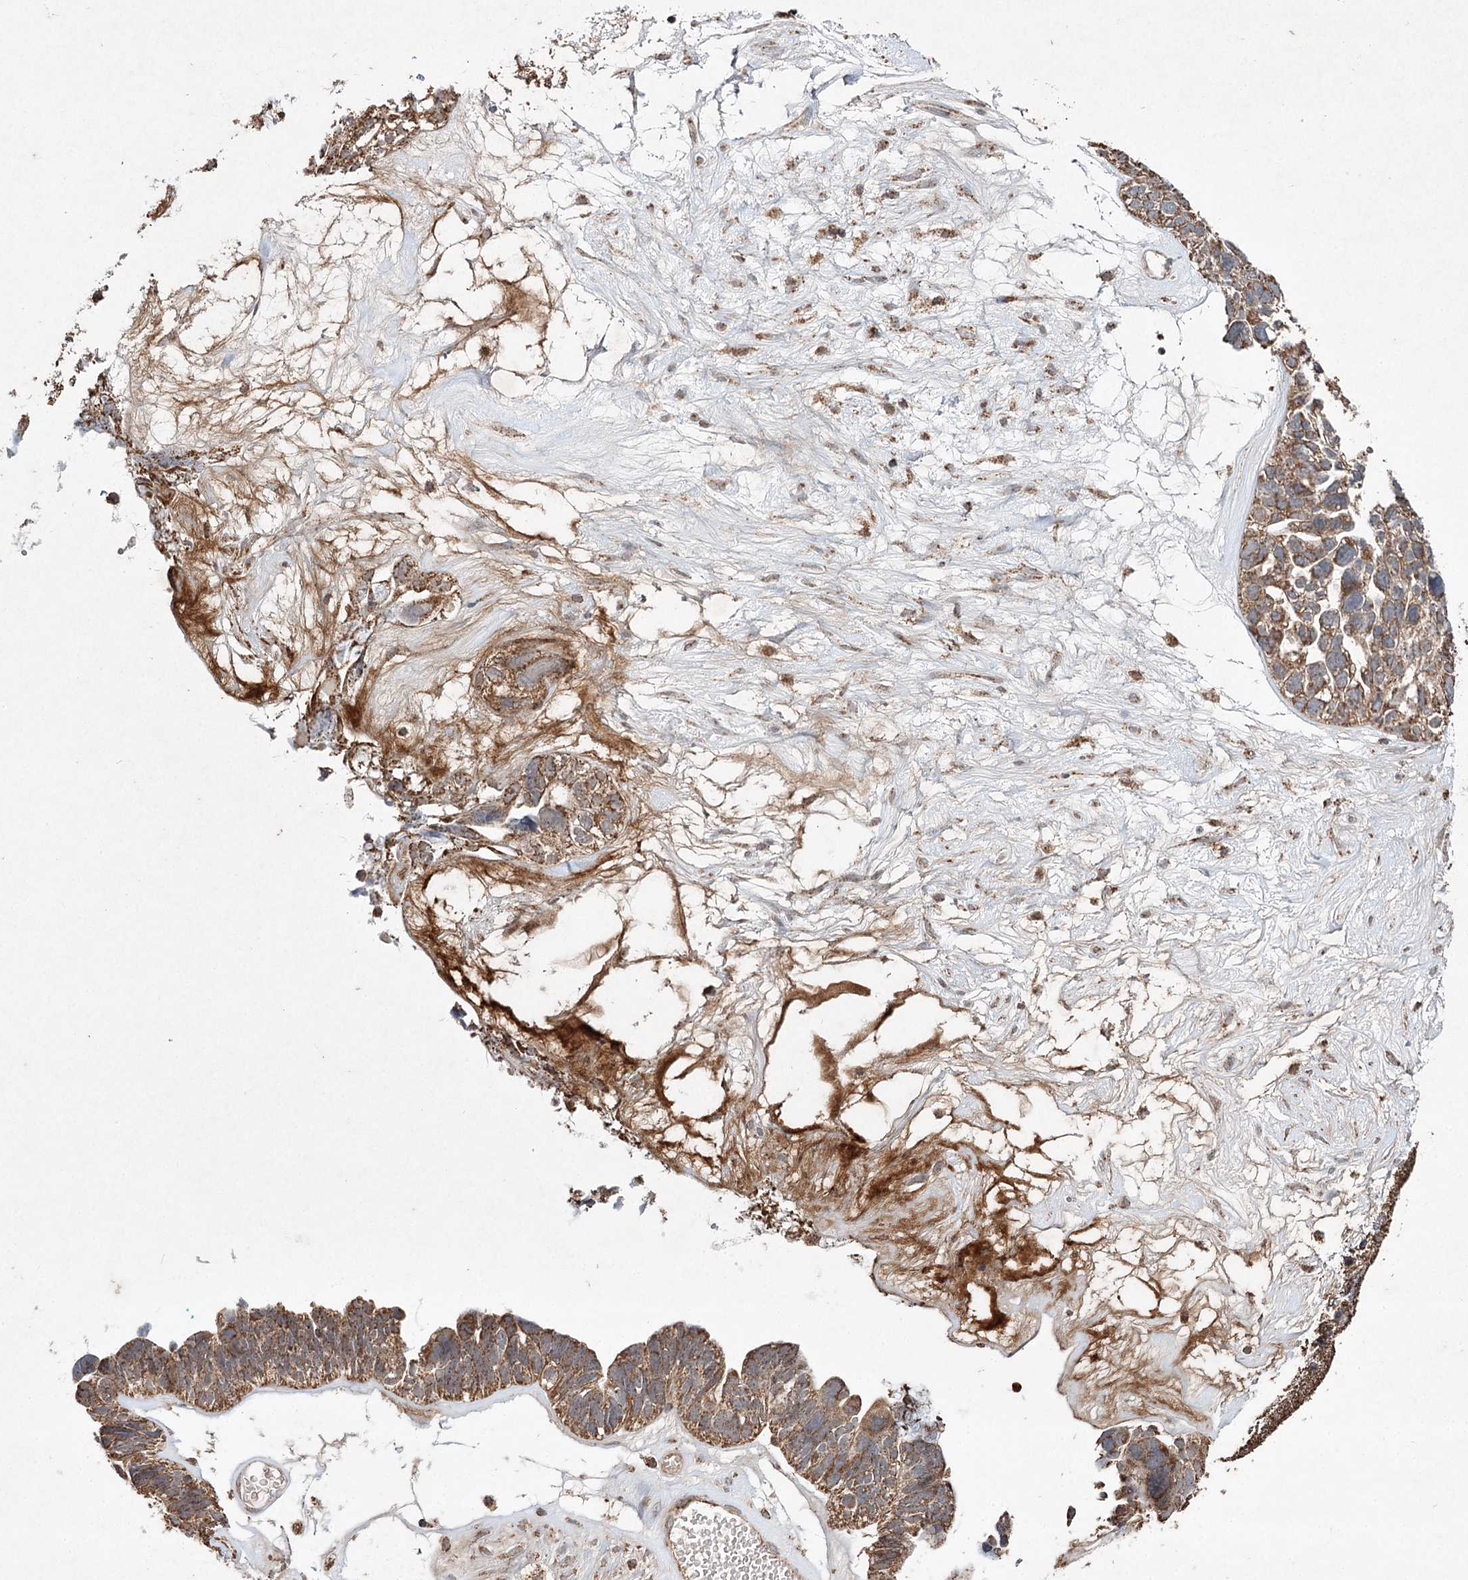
{"staining": {"intensity": "moderate", "quantity": ">75%", "location": "cytoplasmic/membranous"}, "tissue": "ovarian cancer", "cell_type": "Tumor cells", "image_type": "cancer", "snomed": [{"axis": "morphology", "description": "Cystadenocarcinoma, serous, NOS"}, {"axis": "topography", "description": "Ovary"}], "caption": "This image shows IHC staining of ovarian cancer, with medium moderate cytoplasmic/membranous expression in about >75% of tumor cells.", "gene": "PIK3CB", "patient": {"sex": "female", "age": 79}}